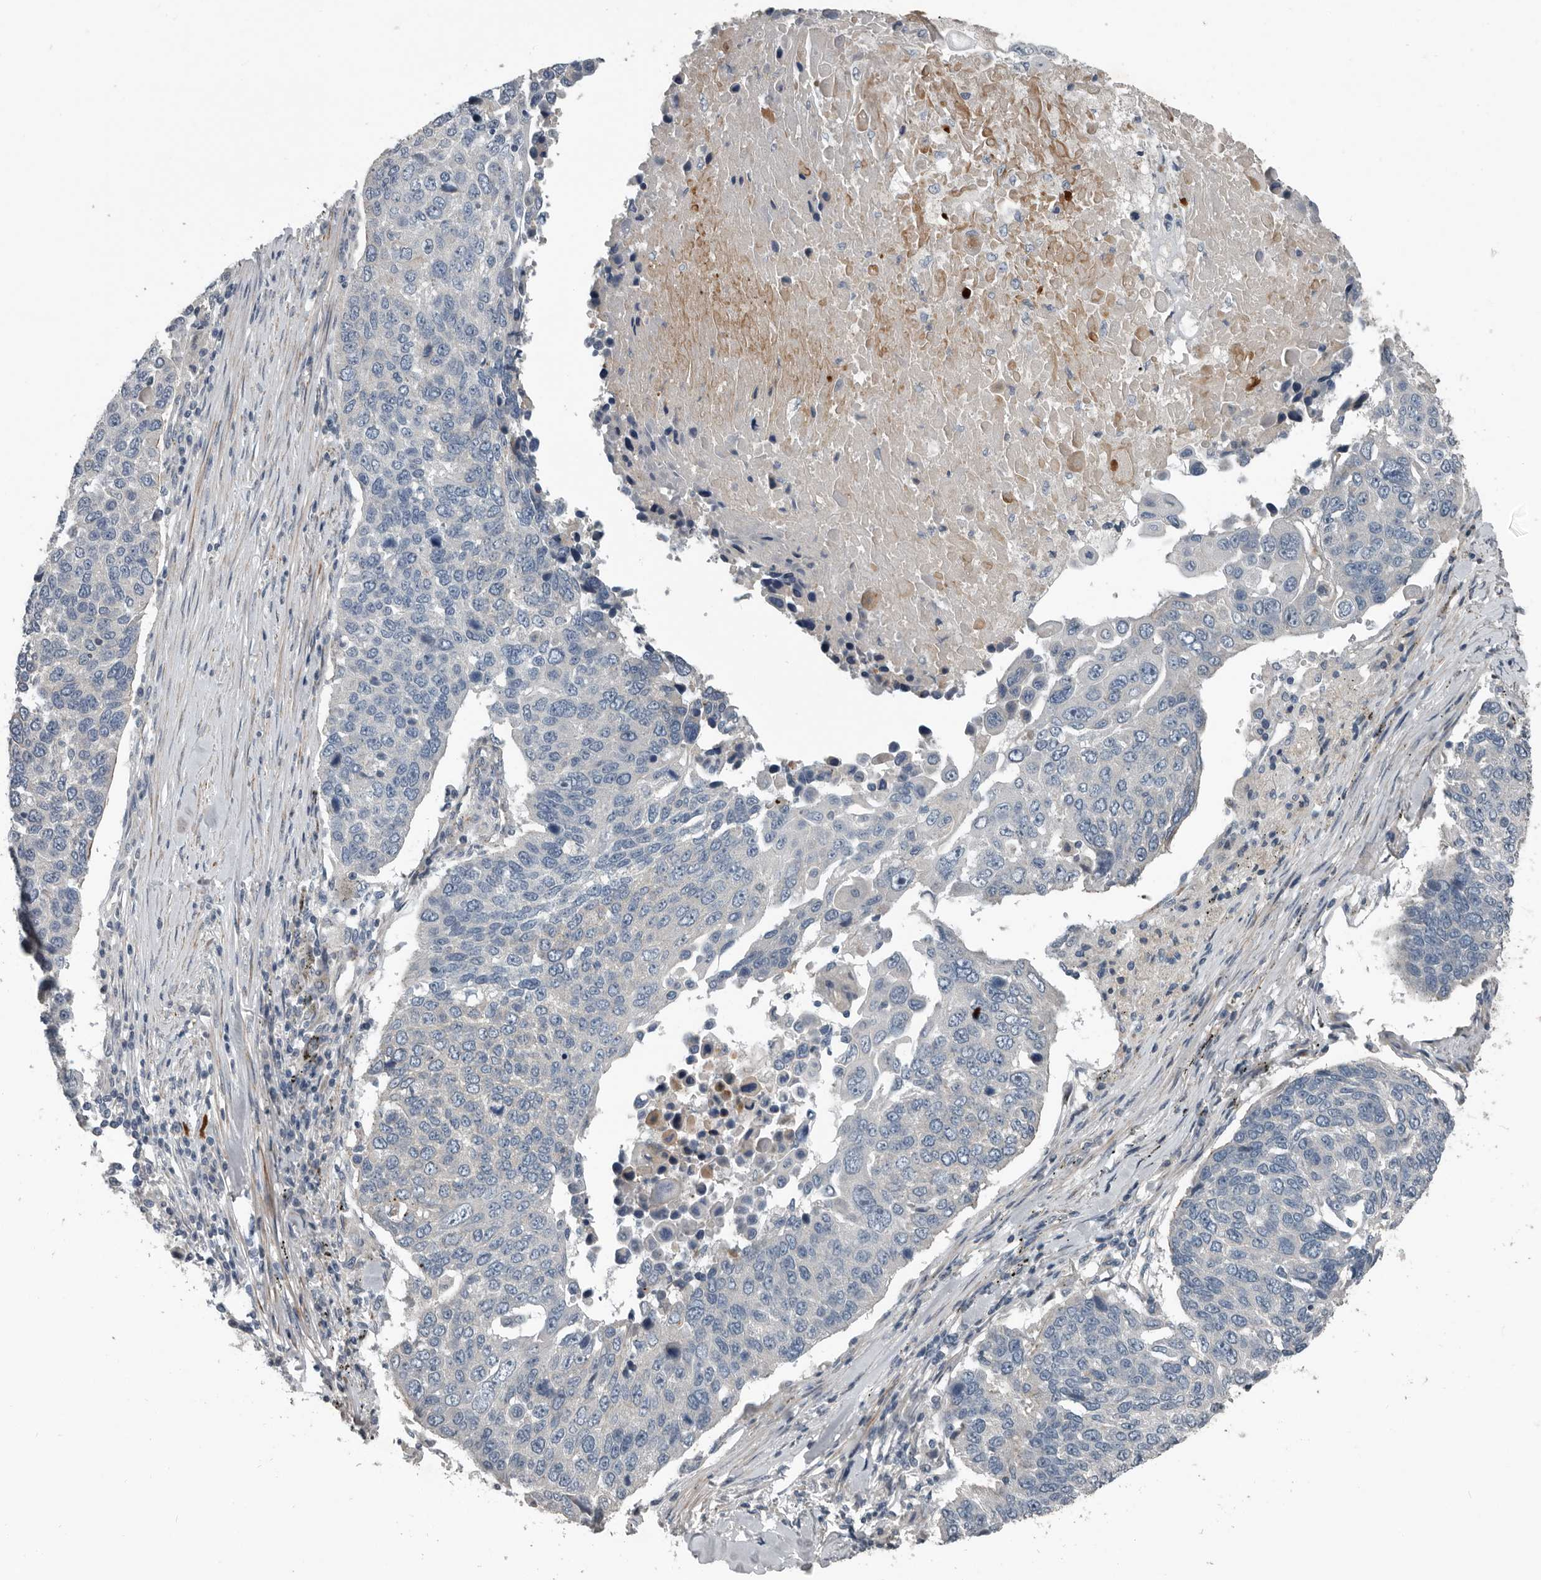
{"staining": {"intensity": "negative", "quantity": "none", "location": "none"}, "tissue": "lung cancer", "cell_type": "Tumor cells", "image_type": "cancer", "snomed": [{"axis": "morphology", "description": "Squamous cell carcinoma, NOS"}, {"axis": "topography", "description": "Lung"}], "caption": "This is a image of immunohistochemistry staining of lung squamous cell carcinoma, which shows no staining in tumor cells. Nuclei are stained in blue.", "gene": "DPY19L4", "patient": {"sex": "male", "age": 66}}